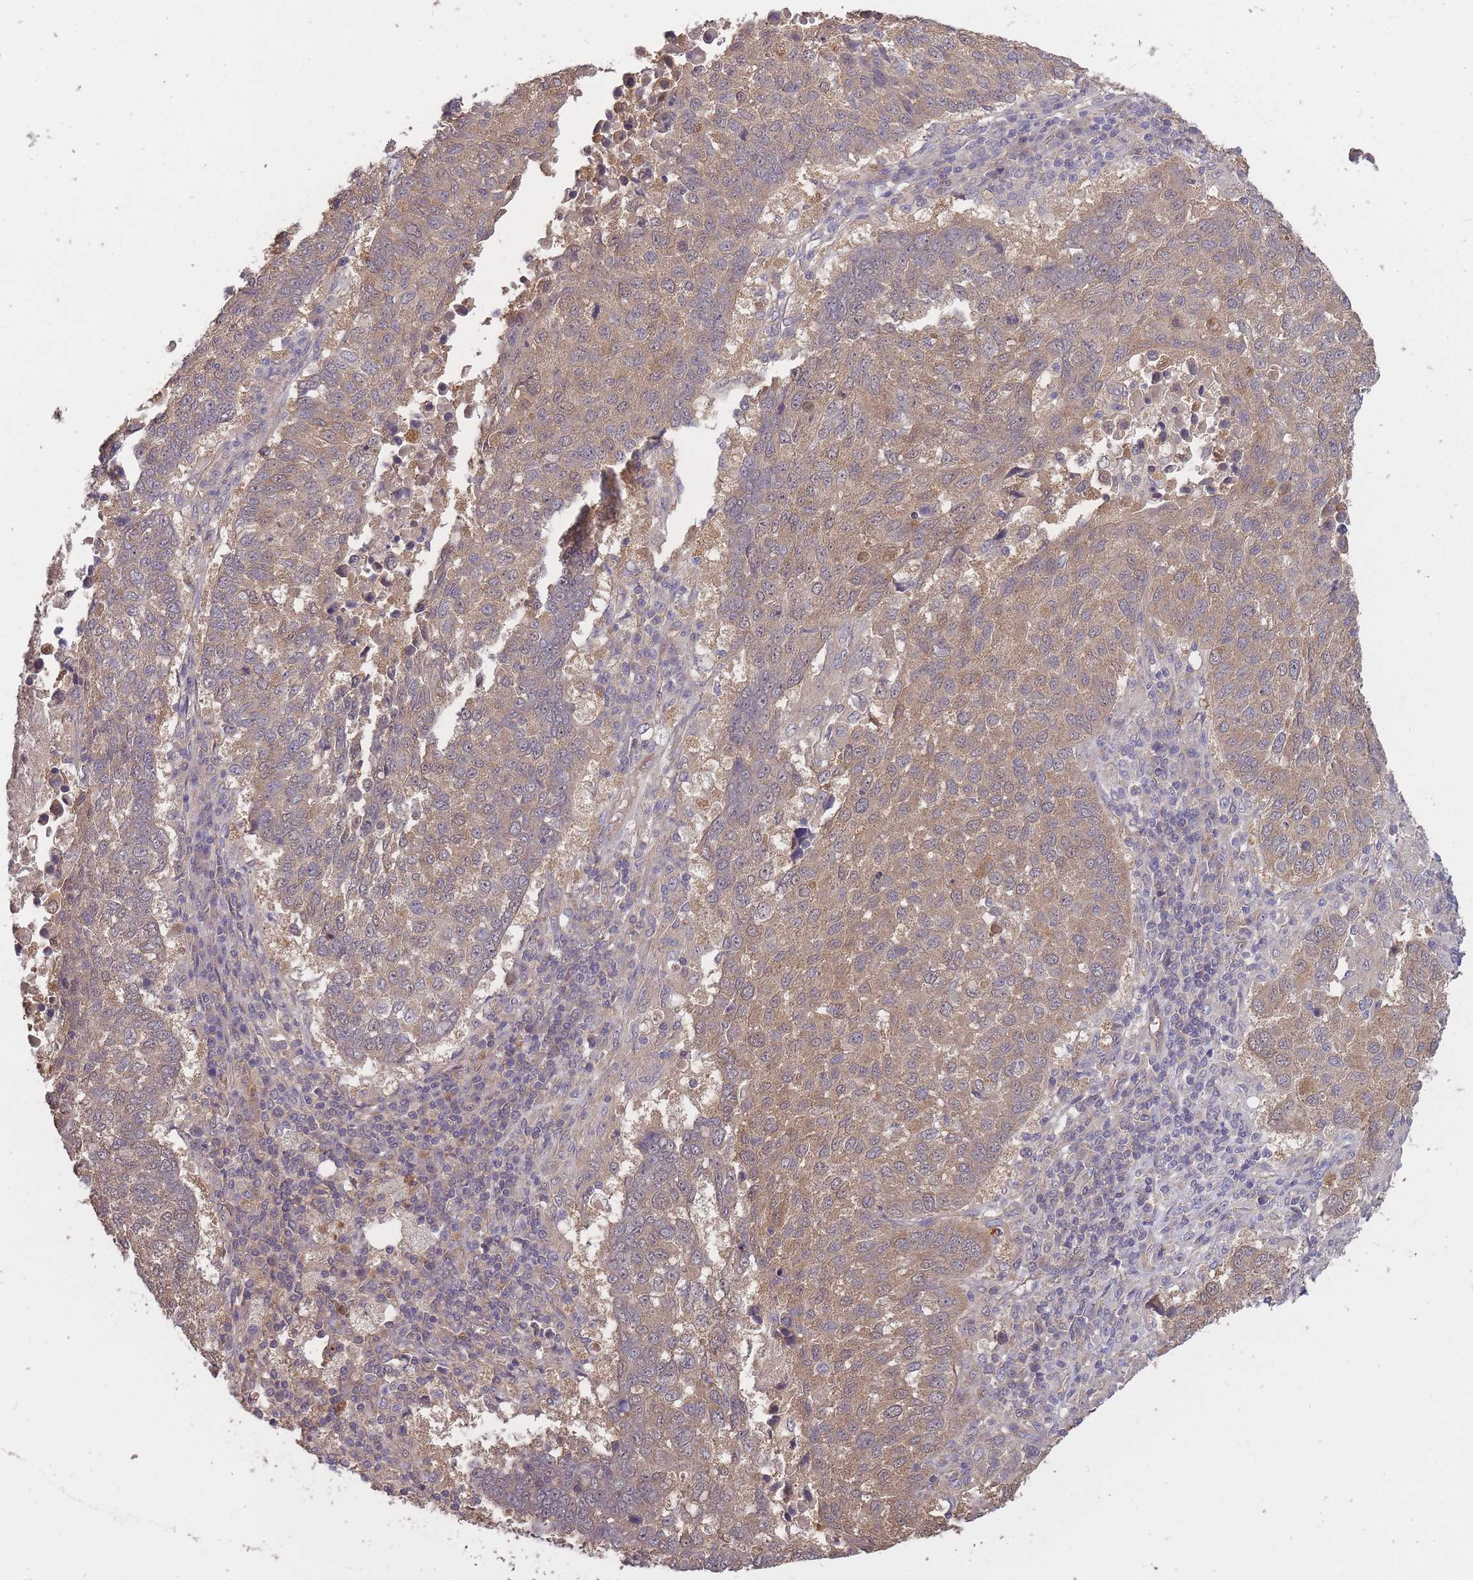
{"staining": {"intensity": "moderate", "quantity": "25%-75%", "location": "cytoplasmic/membranous"}, "tissue": "lung cancer", "cell_type": "Tumor cells", "image_type": "cancer", "snomed": [{"axis": "morphology", "description": "Squamous cell carcinoma, NOS"}, {"axis": "topography", "description": "Lung"}], "caption": "An immunohistochemistry (IHC) image of neoplastic tissue is shown. Protein staining in brown labels moderate cytoplasmic/membranous positivity in lung cancer (squamous cell carcinoma) within tumor cells. Nuclei are stained in blue.", "gene": "KIAA1755", "patient": {"sex": "male", "age": 73}}